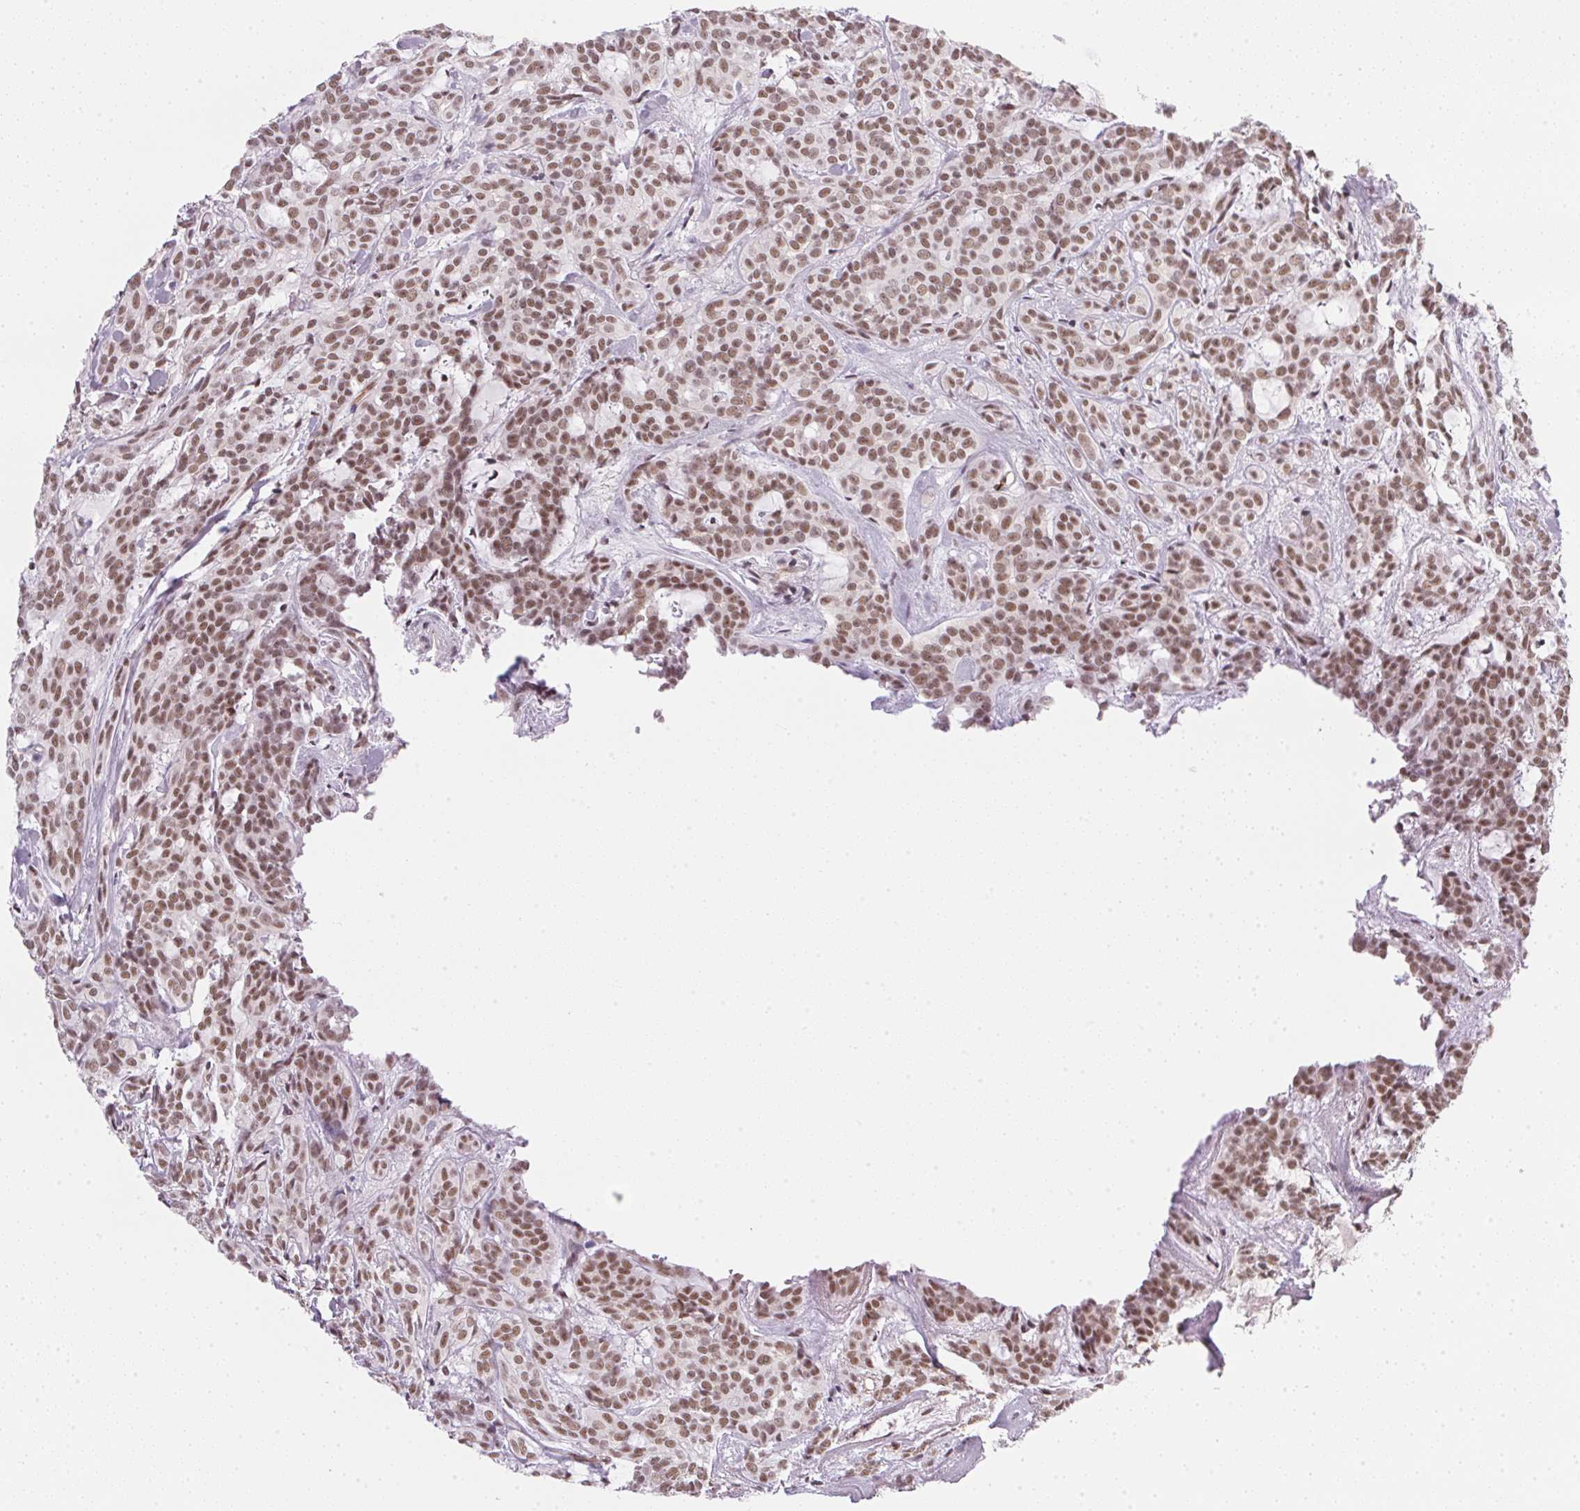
{"staining": {"intensity": "moderate", "quantity": ">75%", "location": "nuclear"}, "tissue": "head and neck cancer", "cell_type": "Tumor cells", "image_type": "cancer", "snomed": [{"axis": "morphology", "description": "Adenocarcinoma, NOS"}, {"axis": "topography", "description": "Head-Neck"}], "caption": "Immunohistochemistry (IHC) histopathology image of adenocarcinoma (head and neck) stained for a protein (brown), which exhibits medium levels of moderate nuclear positivity in about >75% of tumor cells.", "gene": "SRSF7", "patient": {"sex": "female", "age": 57}}